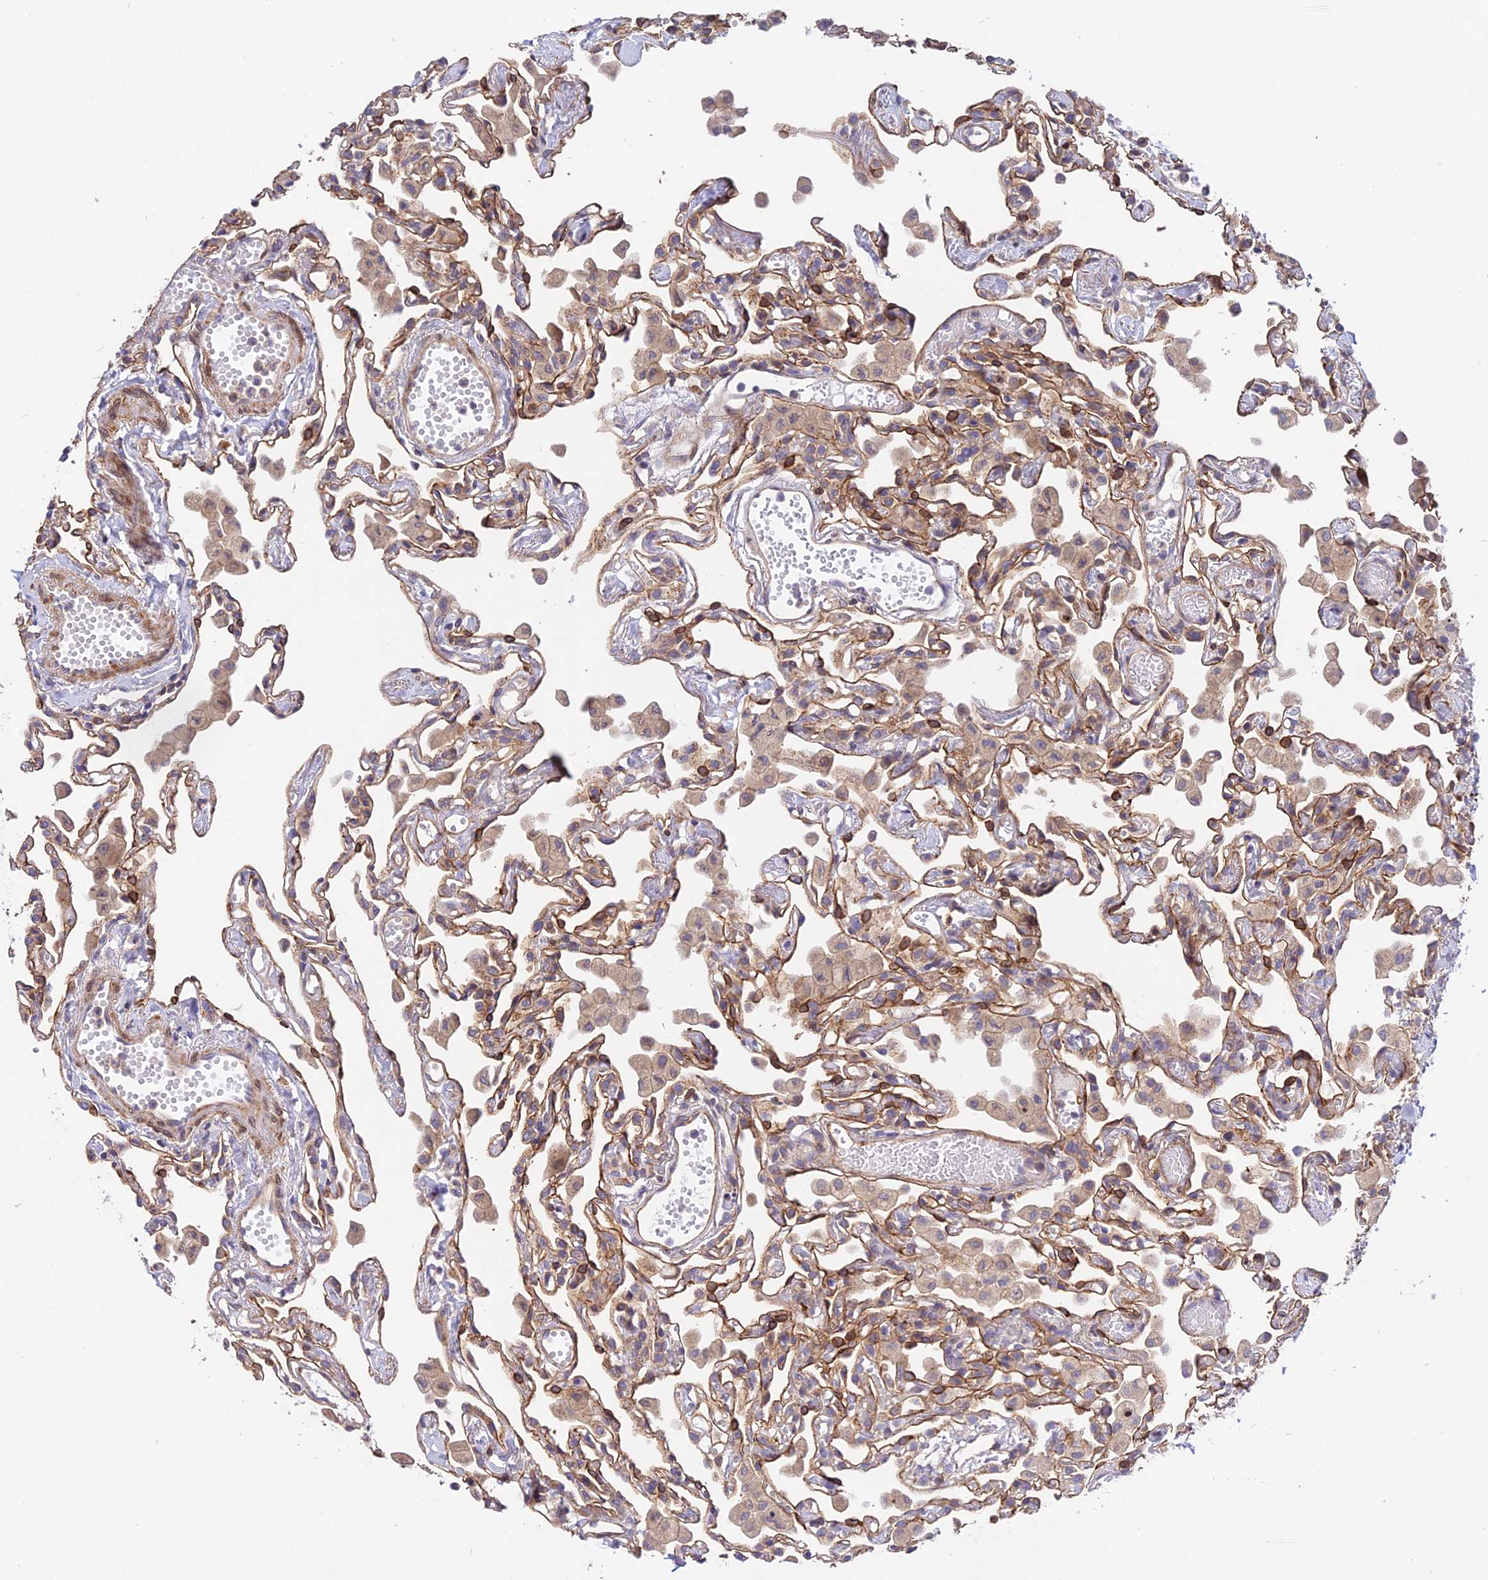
{"staining": {"intensity": "moderate", "quantity": "25%-75%", "location": "cytoplasmic/membranous"}, "tissue": "lung", "cell_type": "Alveolar cells", "image_type": "normal", "snomed": [{"axis": "morphology", "description": "Normal tissue, NOS"}, {"axis": "topography", "description": "Bronchus"}, {"axis": "topography", "description": "Lung"}], "caption": "Alveolar cells exhibit medium levels of moderate cytoplasmic/membranous staining in about 25%-75% of cells in normal lung.", "gene": "TRIM43B", "patient": {"sex": "female", "age": 49}}